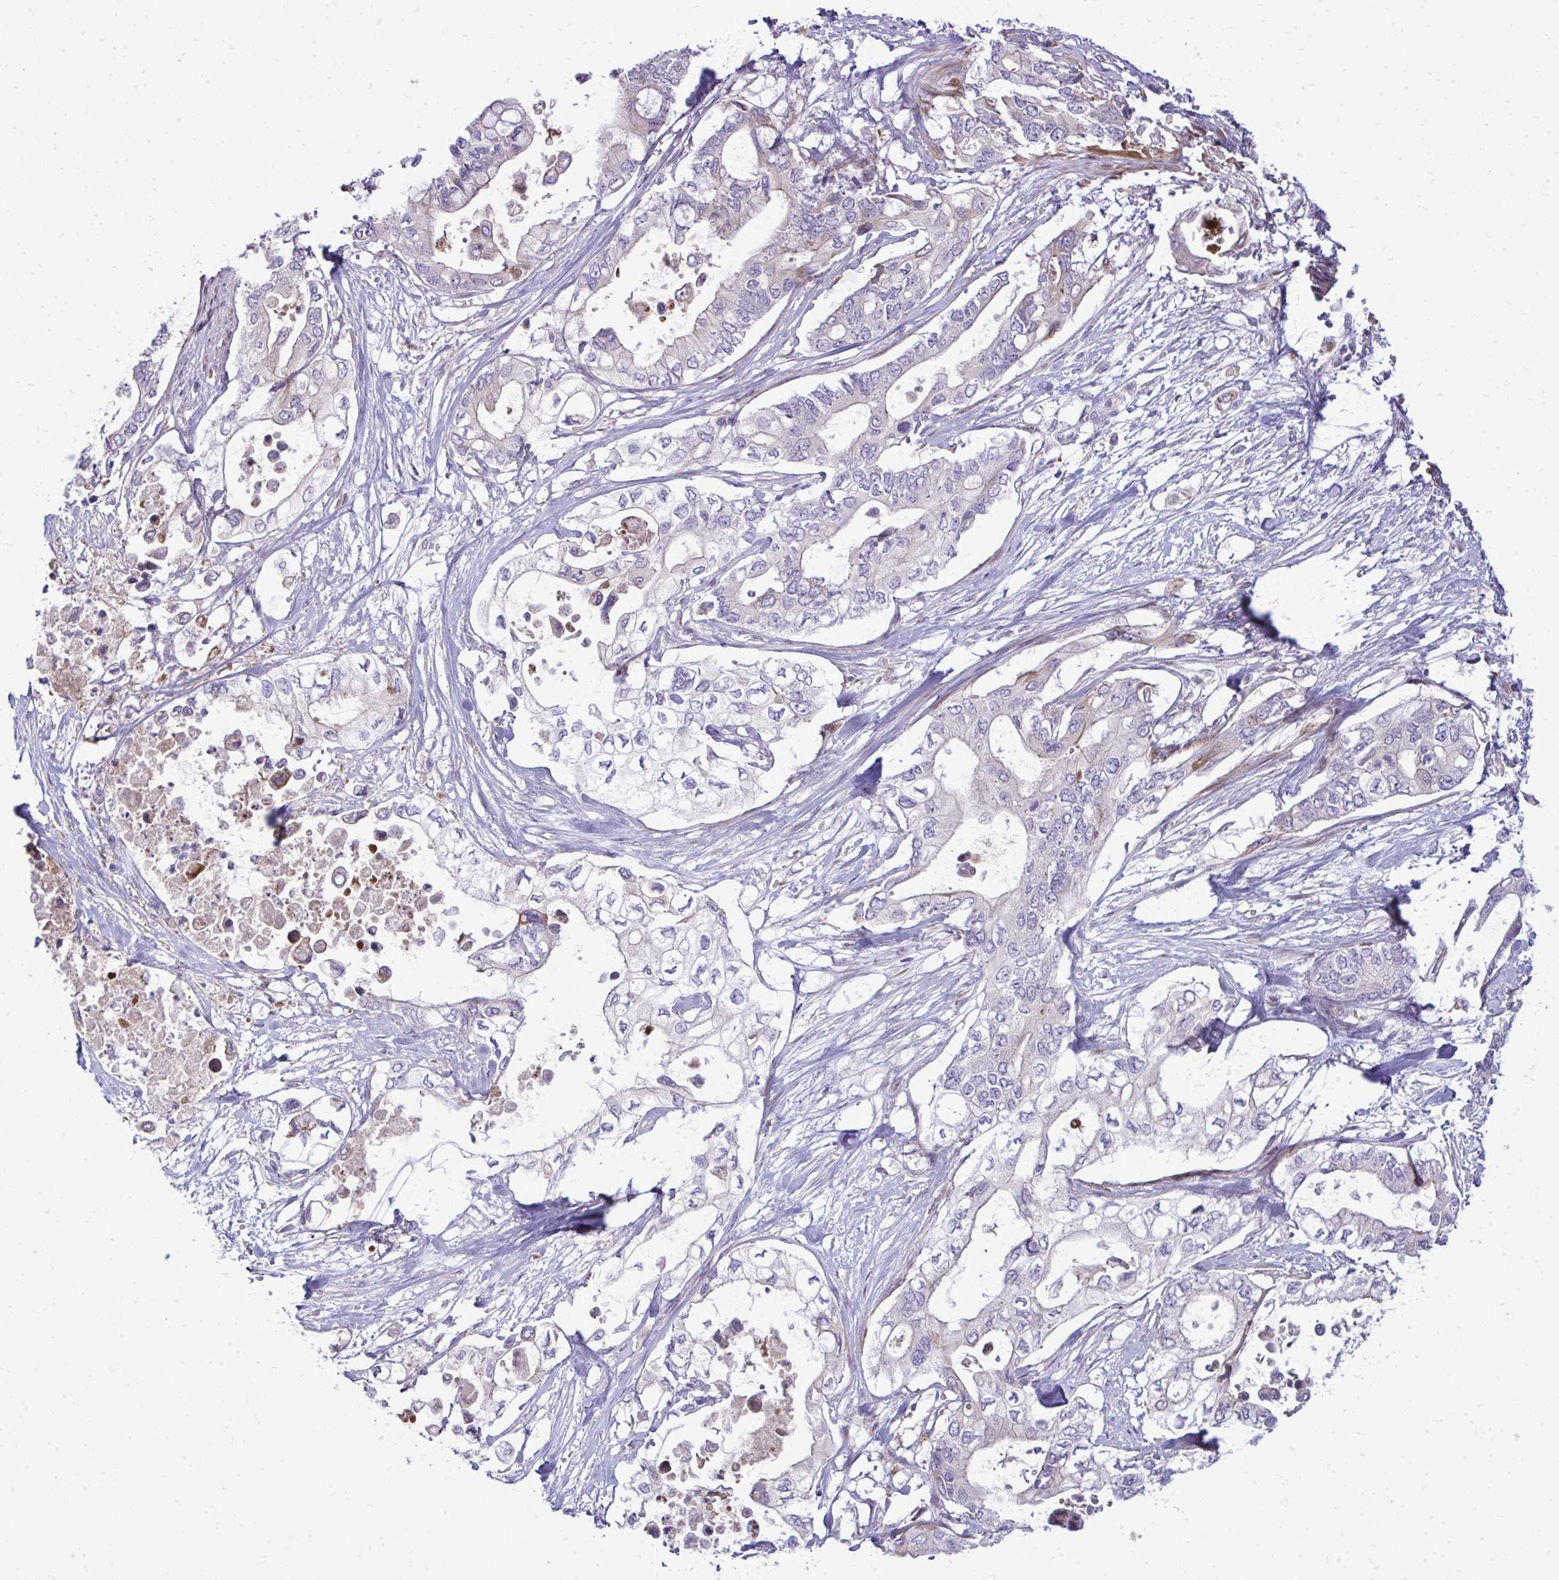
{"staining": {"intensity": "negative", "quantity": "none", "location": "none"}, "tissue": "pancreatic cancer", "cell_type": "Tumor cells", "image_type": "cancer", "snomed": [{"axis": "morphology", "description": "Adenocarcinoma, NOS"}, {"axis": "topography", "description": "Pancreas"}], "caption": "Immunohistochemistry (IHC) of human pancreatic adenocarcinoma shows no expression in tumor cells.", "gene": "ZSCAN9", "patient": {"sex": "female", "age": 63}}